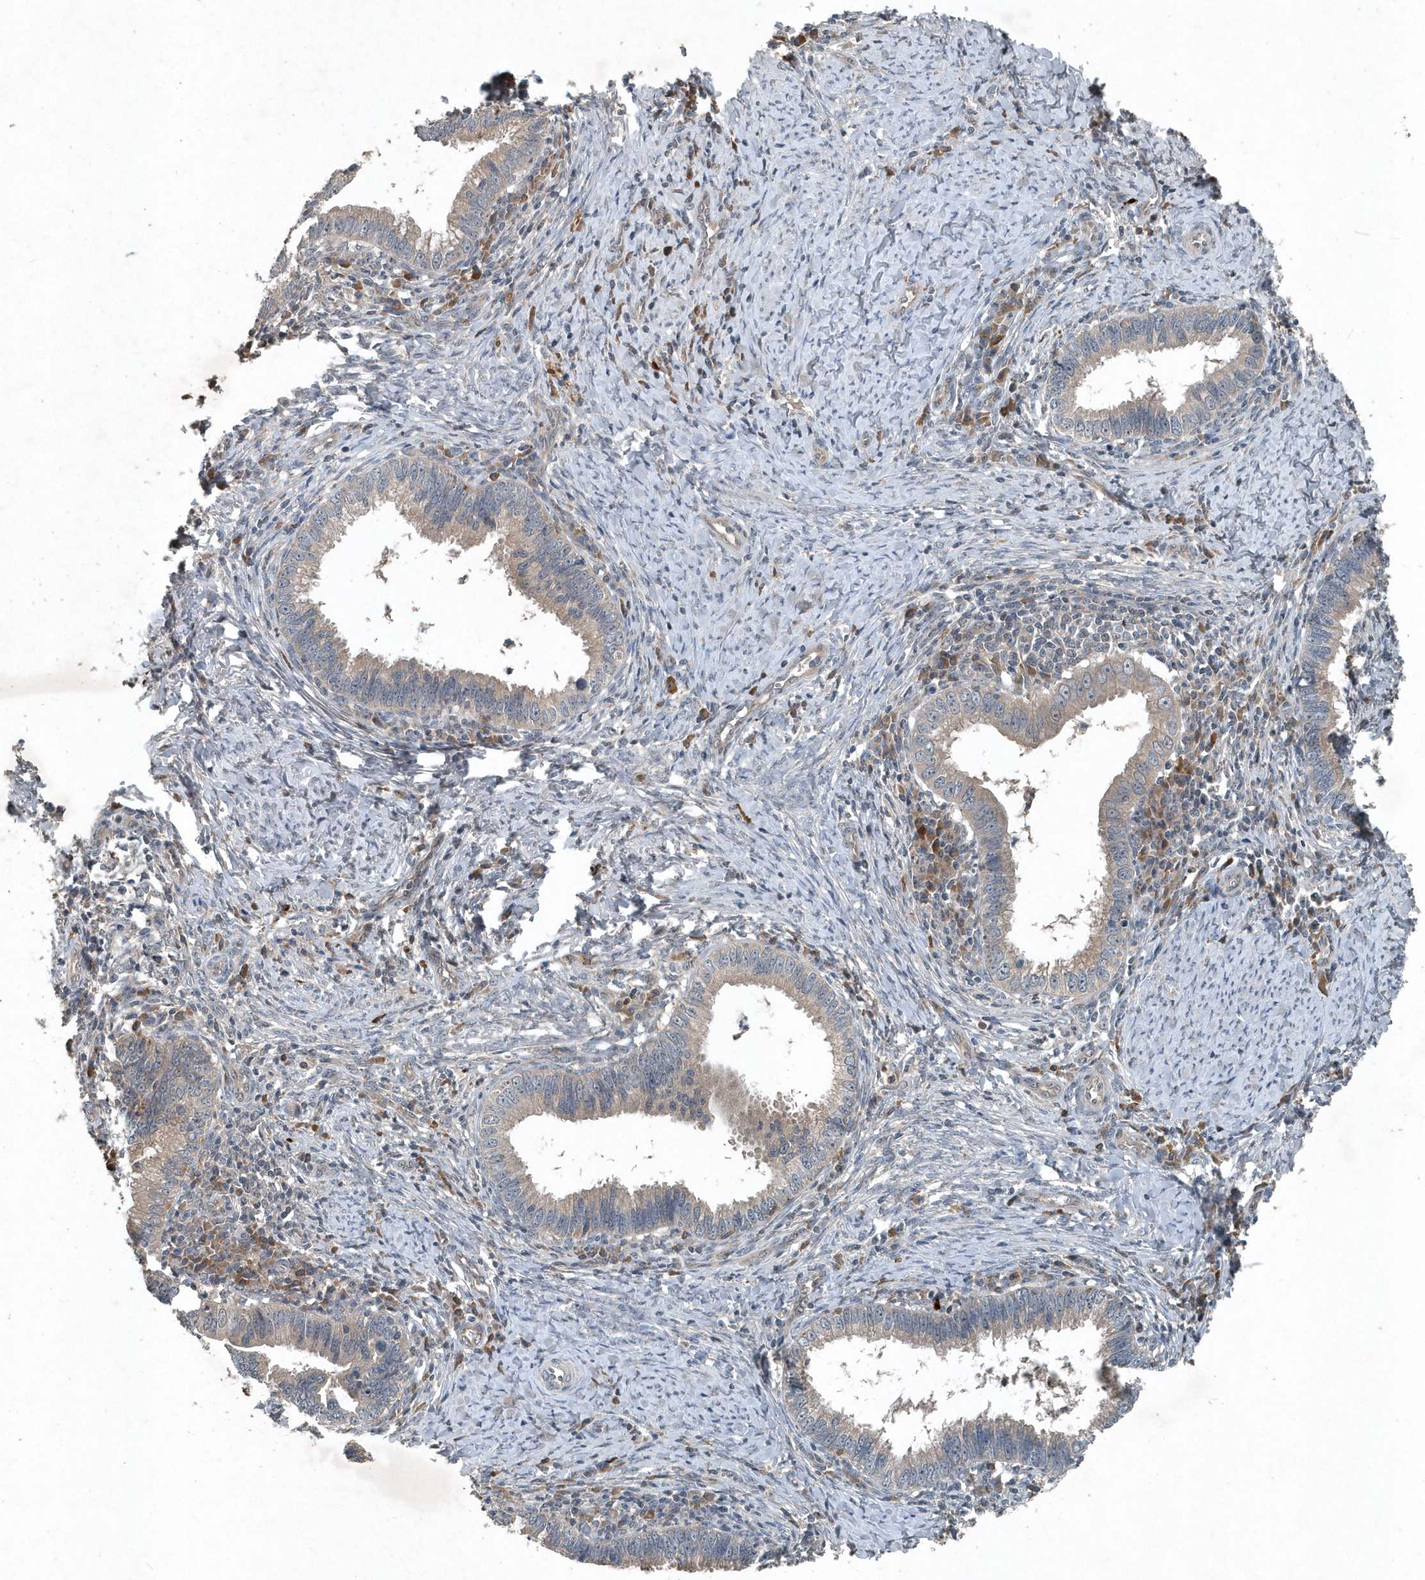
{"staining": {"intensity": "negative", "quantity": "none", "location": "none"}, "tissue": "cervical cancer", "cell_type": "Tumor cells", "image_type": "cancer", "snomed": [{"axis": "morphology", "description": "Adenocarcinoma, NOS"}, {"axis": "topography", "description": "Cervix"}], "caption": "Tumor cells are negative for protein expression in human adenocarcinoma (cervical).", "gene": "SCFD2", "patient": {"sex": "female", "age": 36}}